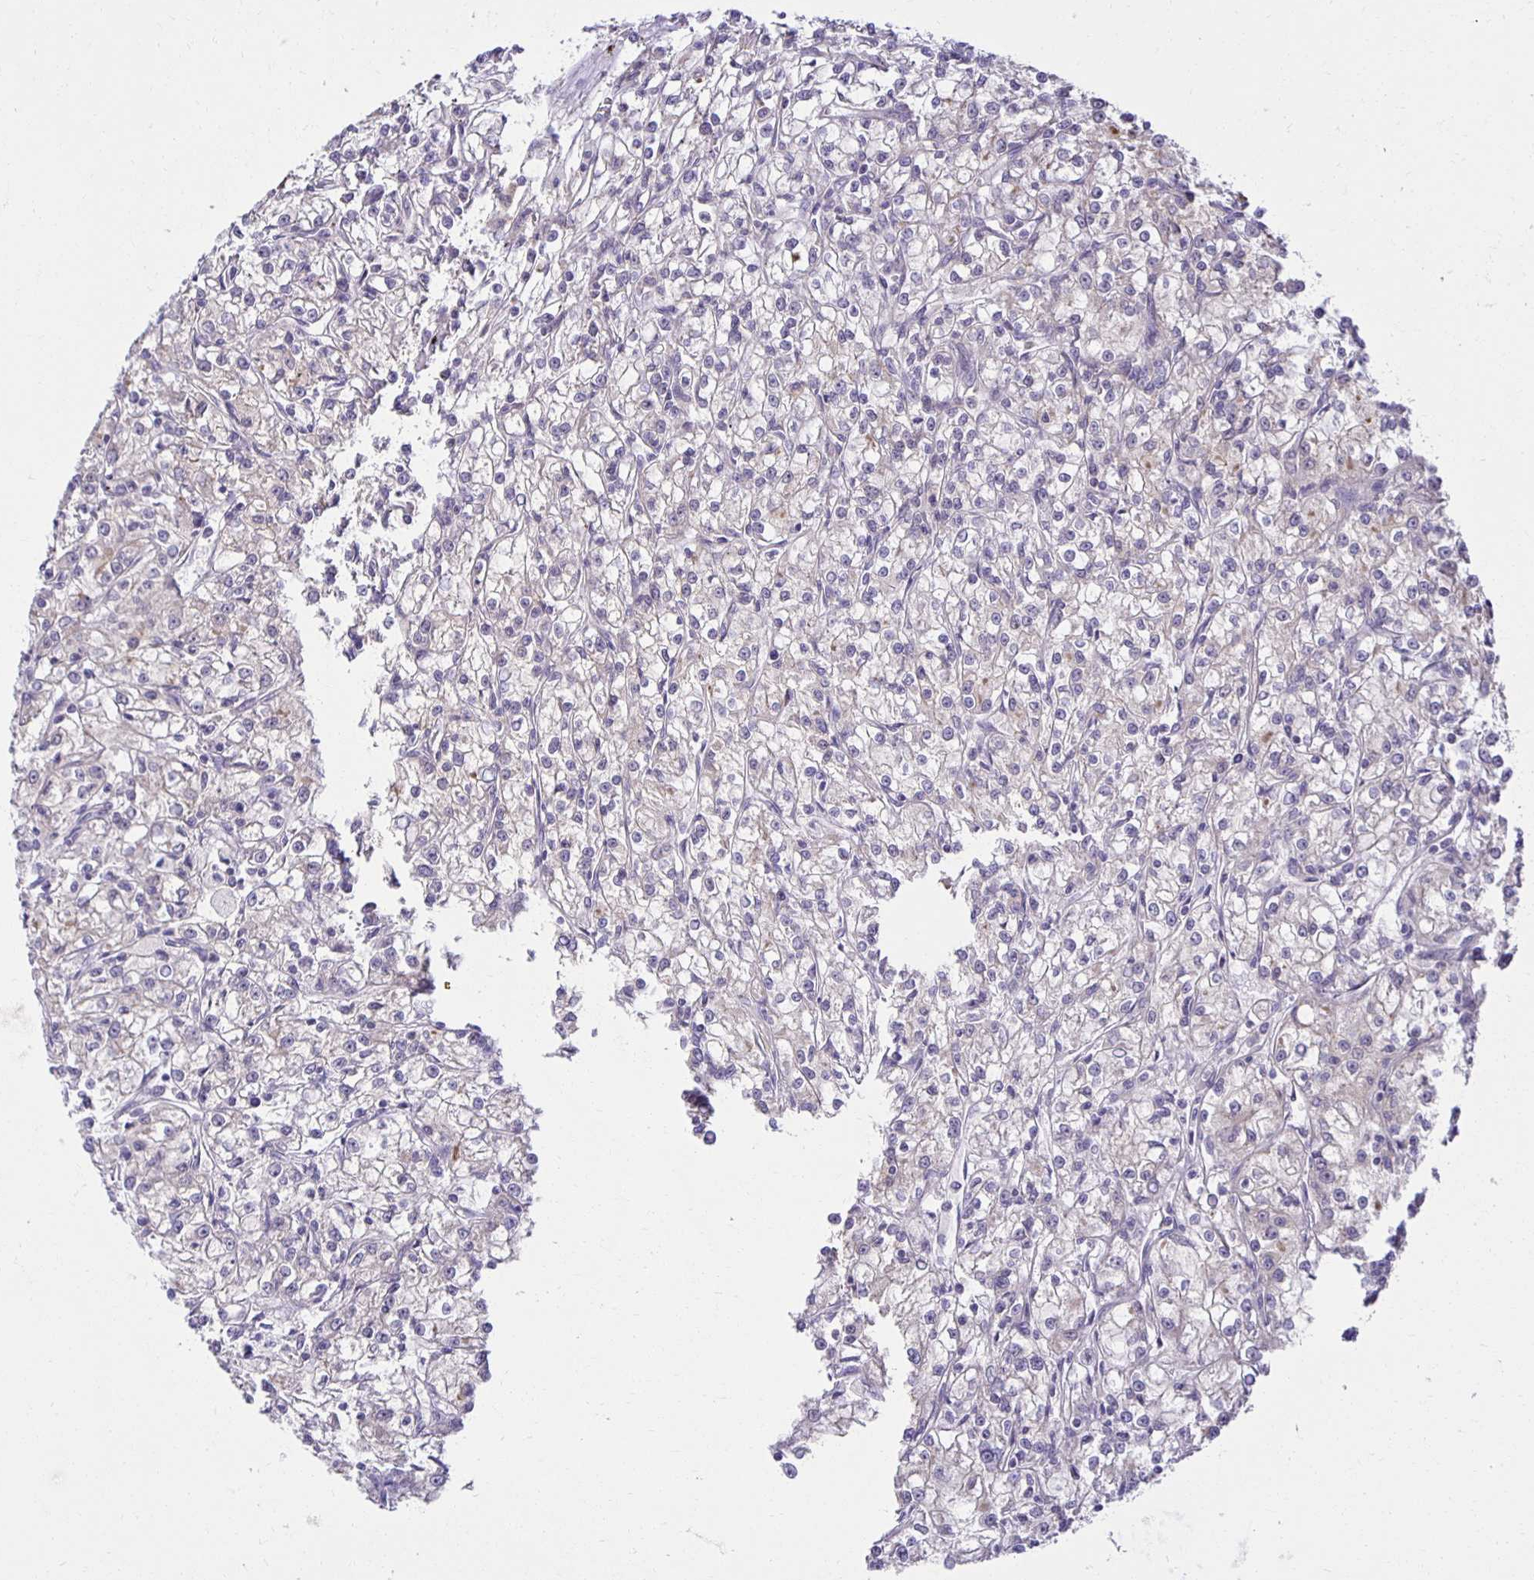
{"staining": {"intensity": "negative", "quantity": "none", "location": "none"}, "tissue": "renal cancer", "cell_type": "Tumor cells", "image_type": "cancer", "snomed": [{"axis": "morphology", "description": "Adenocarcinoma, NOS"}, {"axis": "topography", "description": "Kidney"}], "caption": "The photomicrograph exhibits no significant expression in tumor cells of renal adenocarcinoma.", "gene": "MIEN1", "patient": {"sex": "female", "age": 59}}